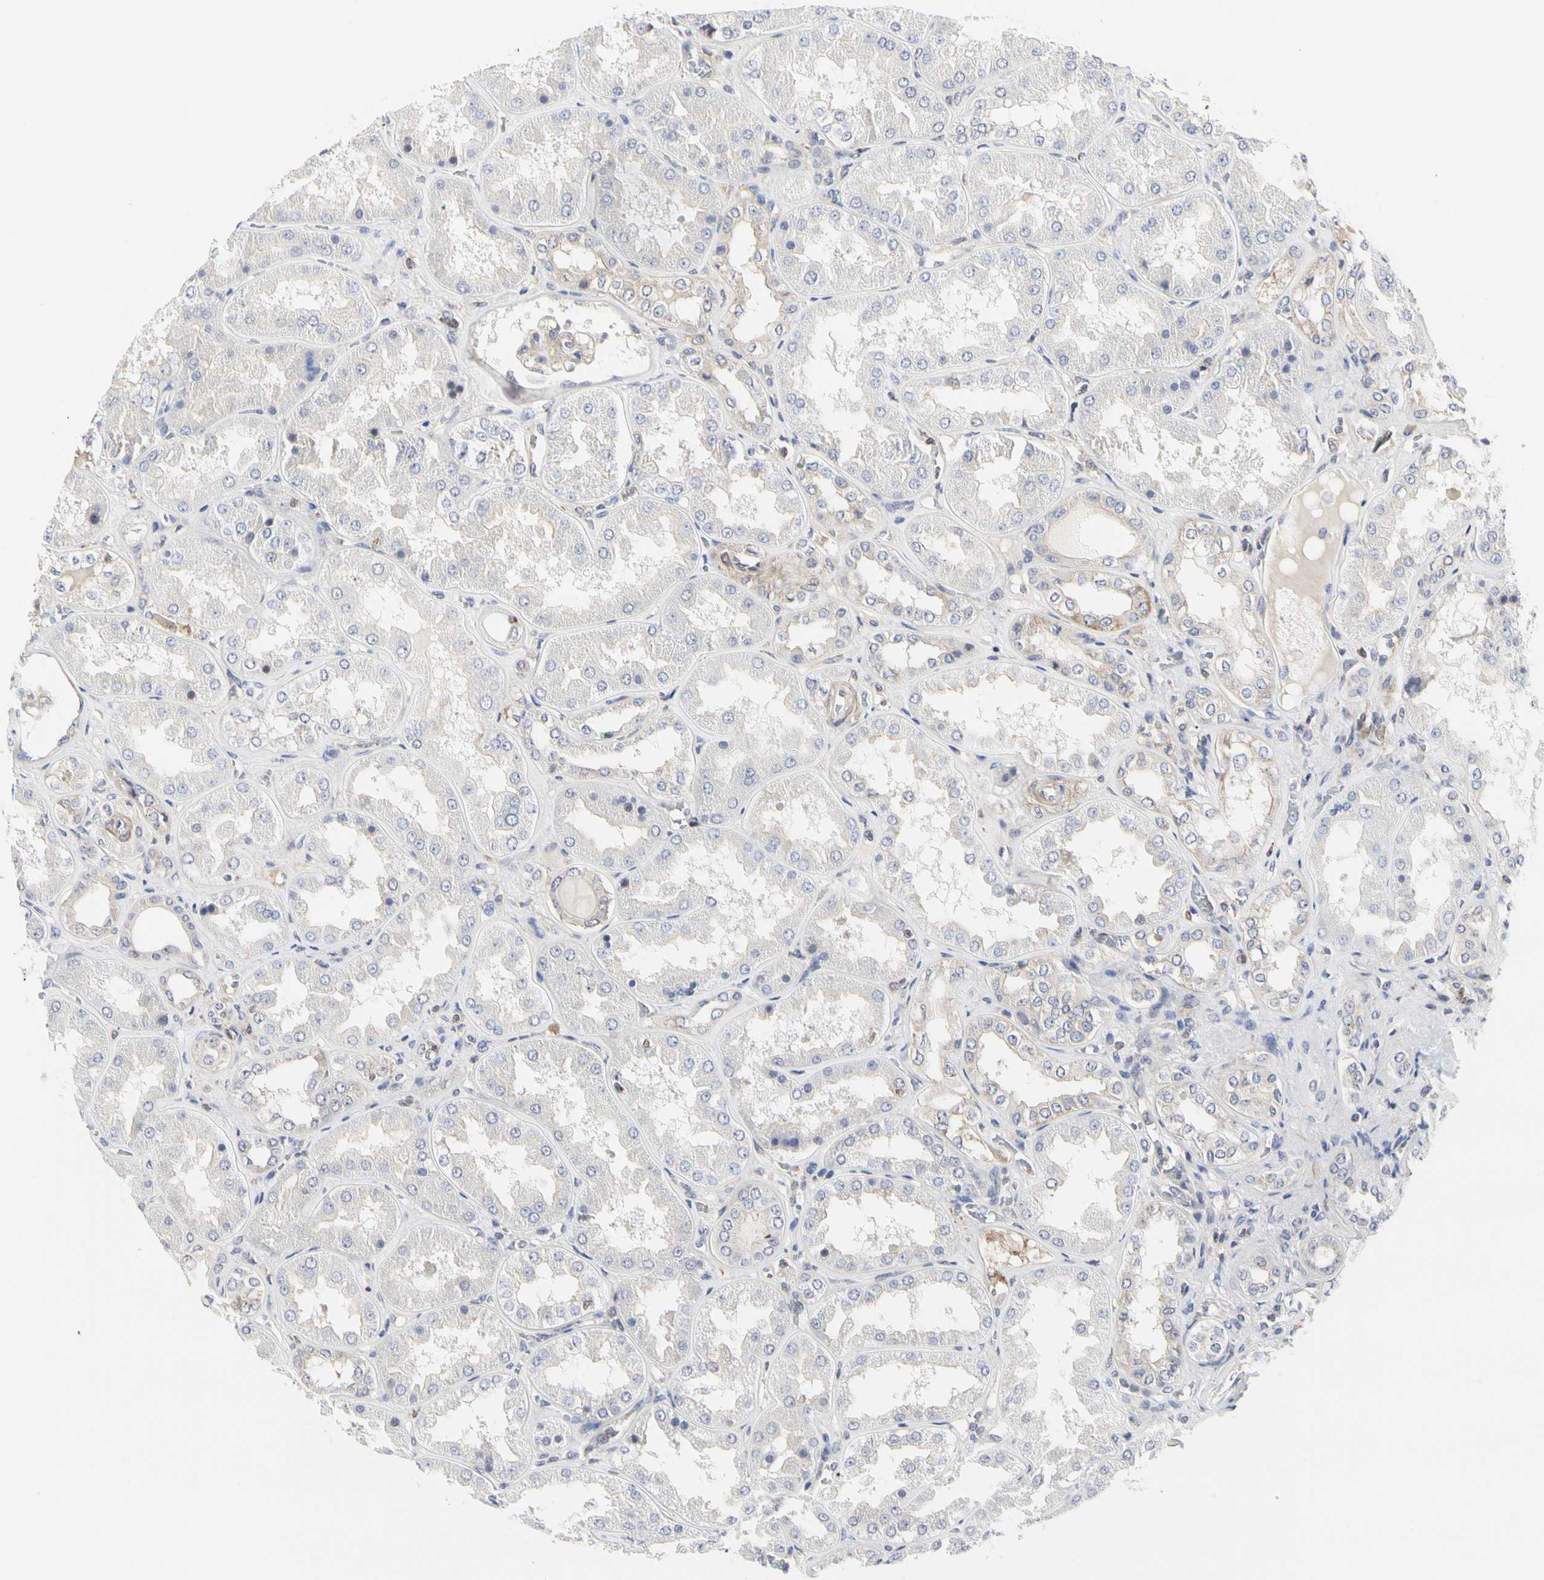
{"staining": {"intensity": "weak", "quantity": ">75%", "location": "cytoplasmic/membranous"}, "tissue": "kidney", "cell_type": "Cells in glomeruli", "image_type": "normal", "snomed": [{"axis": "morphology", "description": "Normal tissue, NOS"}, {"axis": "topography", "description": "Kidney"}], "caption": "Immunohistochemical staining of benign human kidney displays >75% levels of weak cytoplasmic/membranous protein expression in about >75% of cells in glomeruli.", "gene": "SHANK2", "patient": {"sex": "female", "age": 56}}